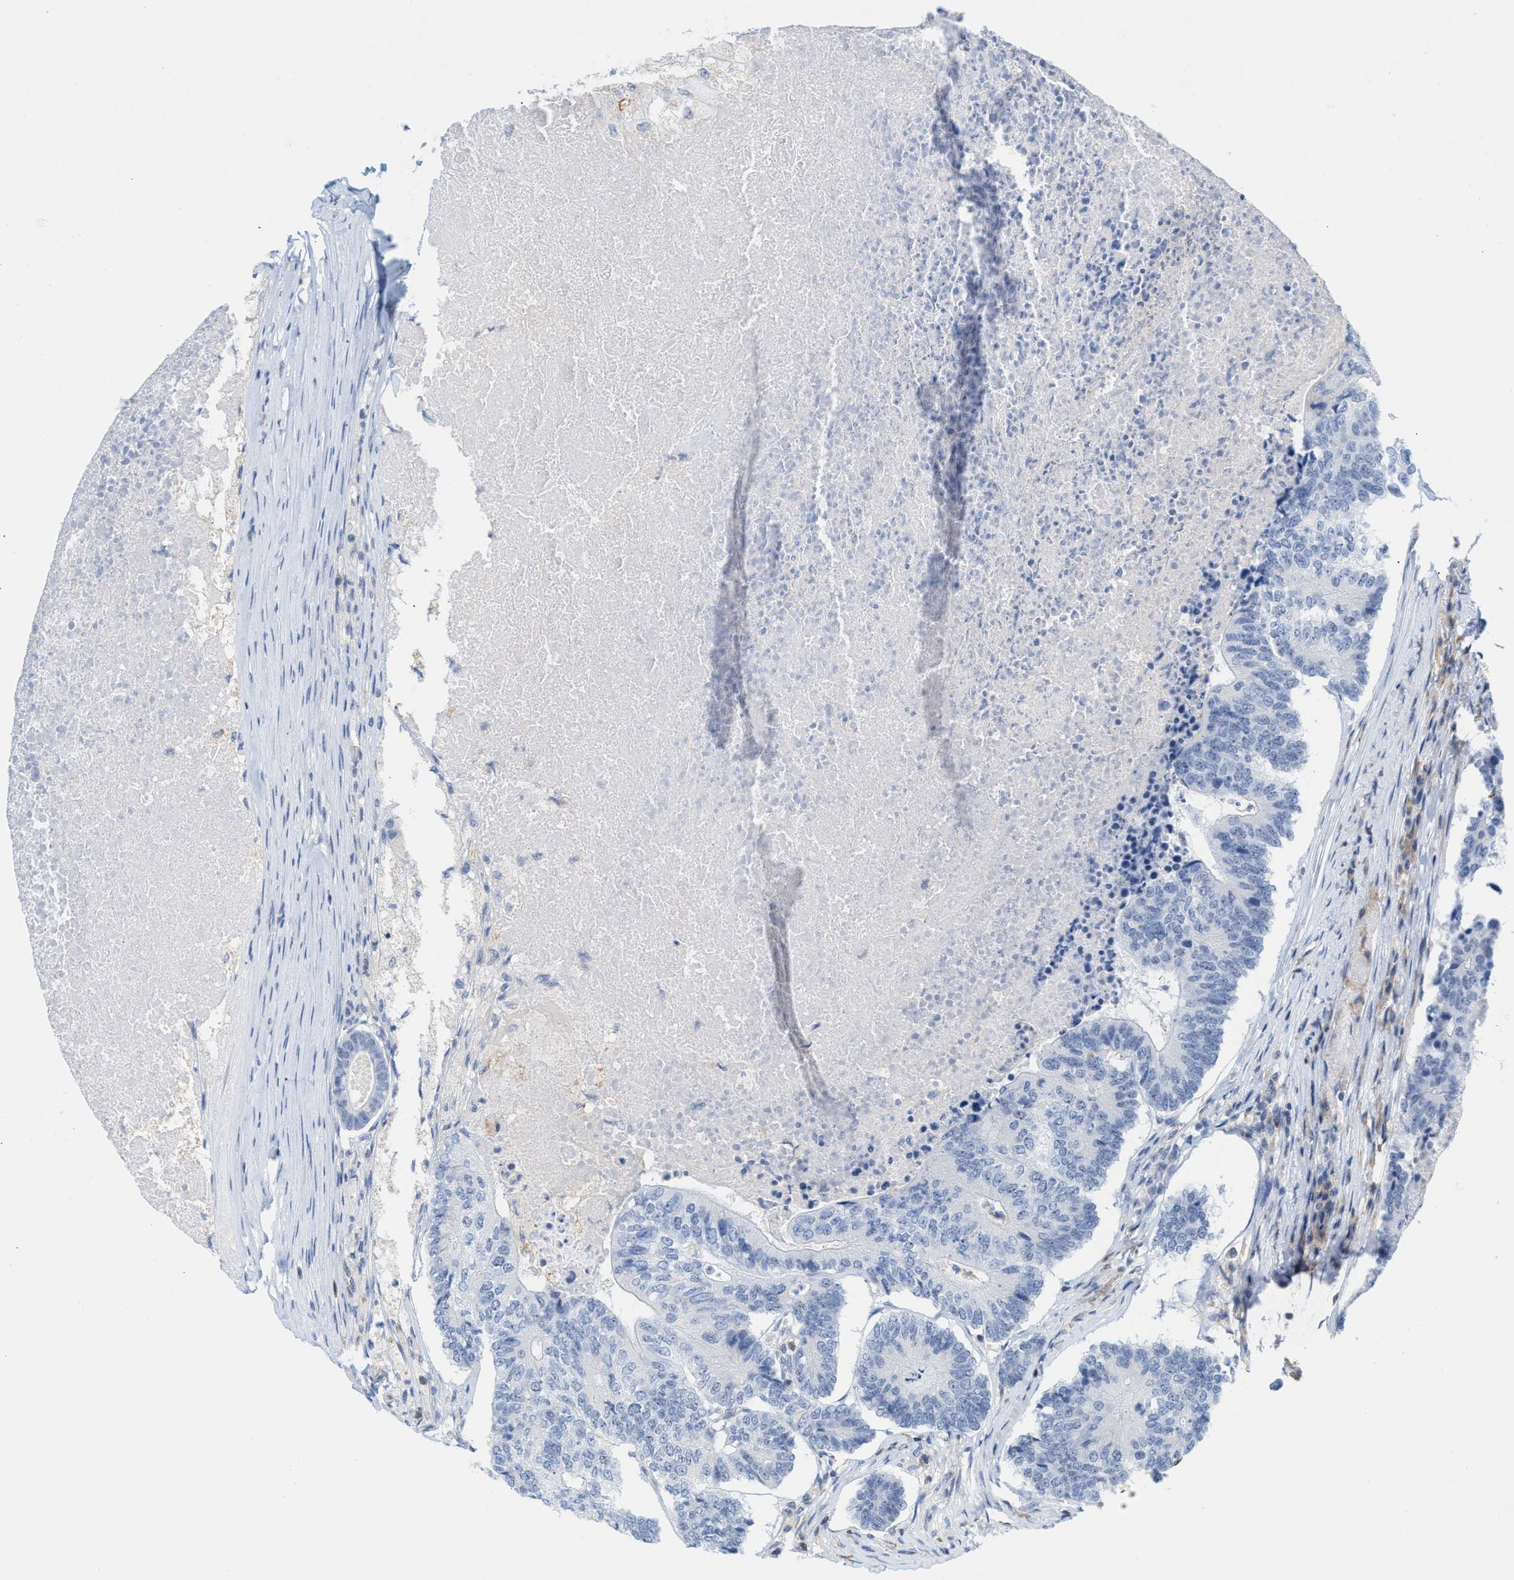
{"staining": {"intensity": "negative", "quantity": "none", "location": "none"}, "tissue": "colorectal cancer", "cell_type": "Tumor cells", "image_type": "cancer", "snomed": [{"axis": "morphology", "description": "Adenocarcinoma, NOS"}, {"axis": "topography", "description": "Colon"}], "caption": "Immunohistochemistry (IHC) micrograph of colorectal adenocarcinoma stained for a protein (brown), which exhibits no staining in tumor cells.", "gene": "IL16", "patient": {"sex": "female", "age": 67}}